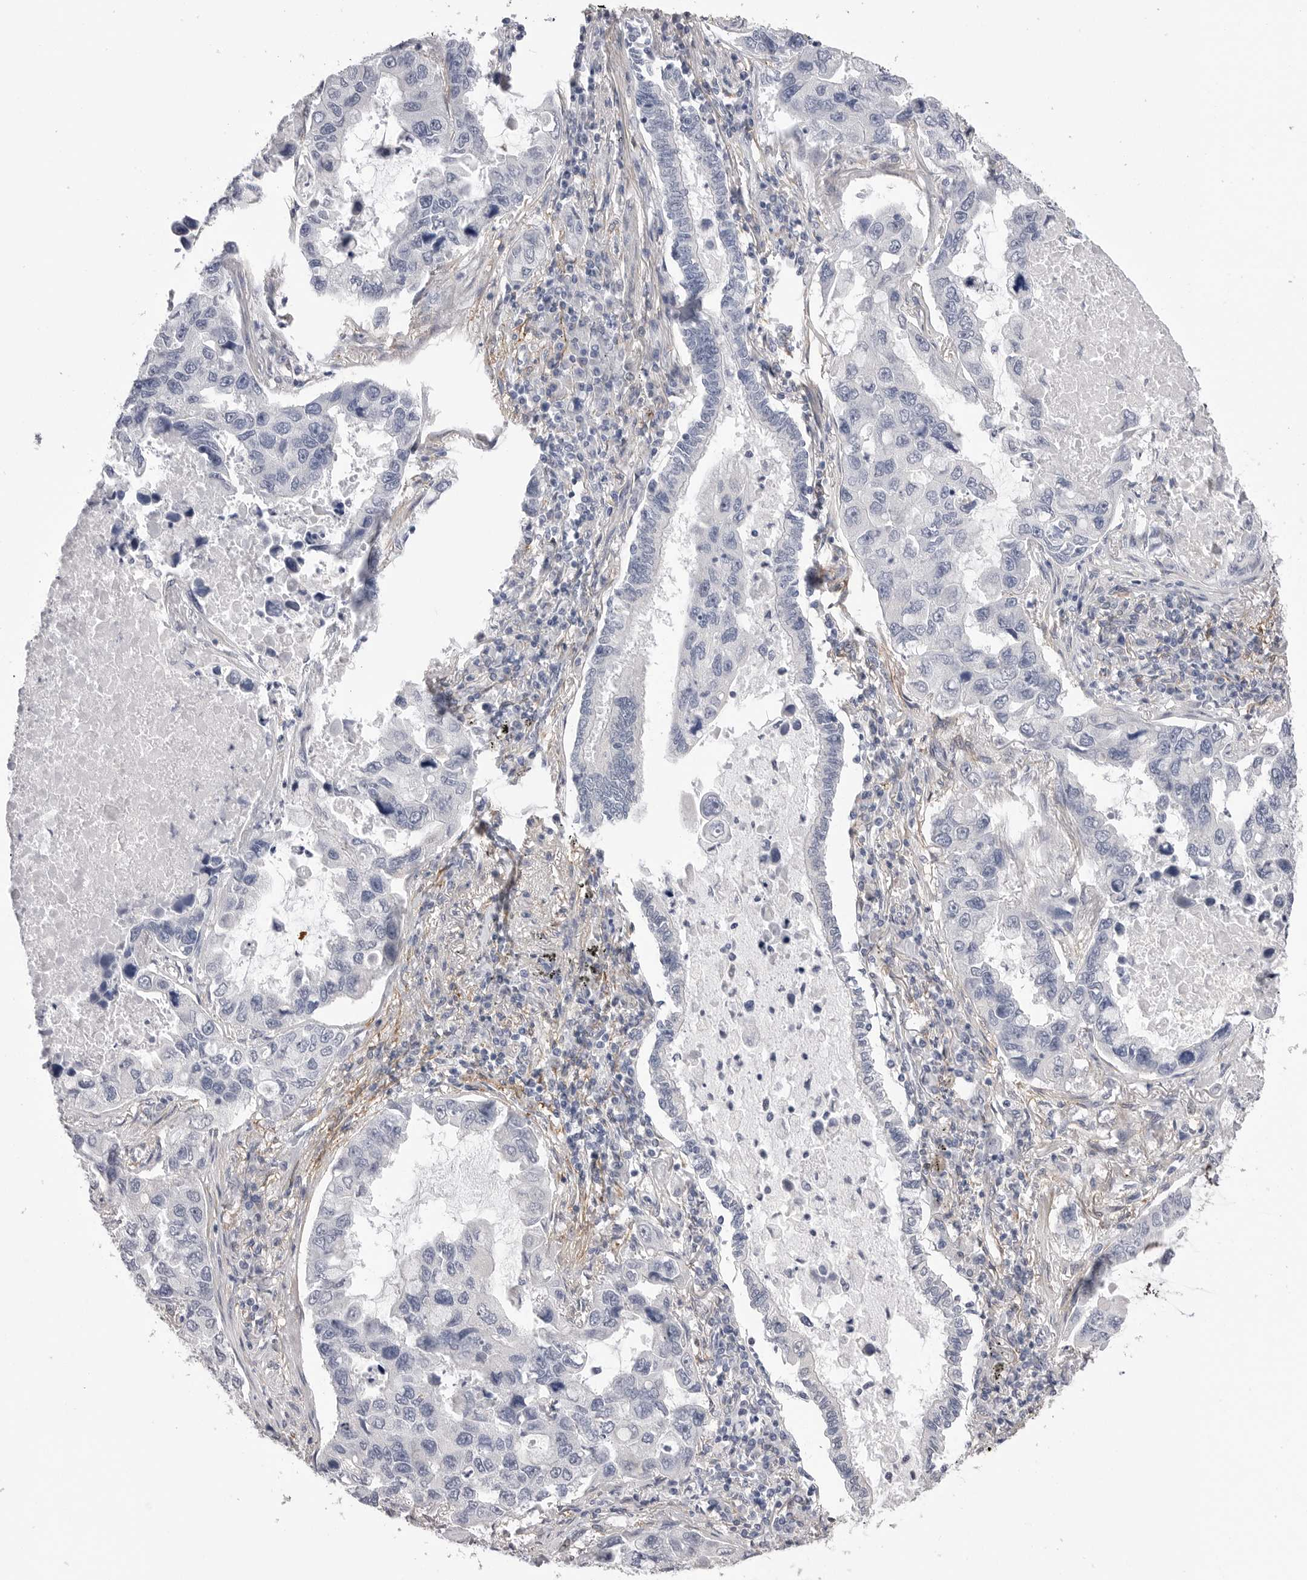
{"staining": {"intensity": "negative", "quantity": "none", "location": "none"}, "tissue": "lung cancer", "cell_type": "Tumor cells", "image_type": "cancer", "snomed": [{"axis": "morphology", "description": "Adenocarcinoma, NOS"}, {"axis": "topography", "description": "Lung"}], "caption": "Tumor cells show no significant positivity in adenocarcinoma (lung). (DAB immunohistochemistry, high magnification).", "gene": "AKAP12", "patient": {"sex": "male", "age": 64}}